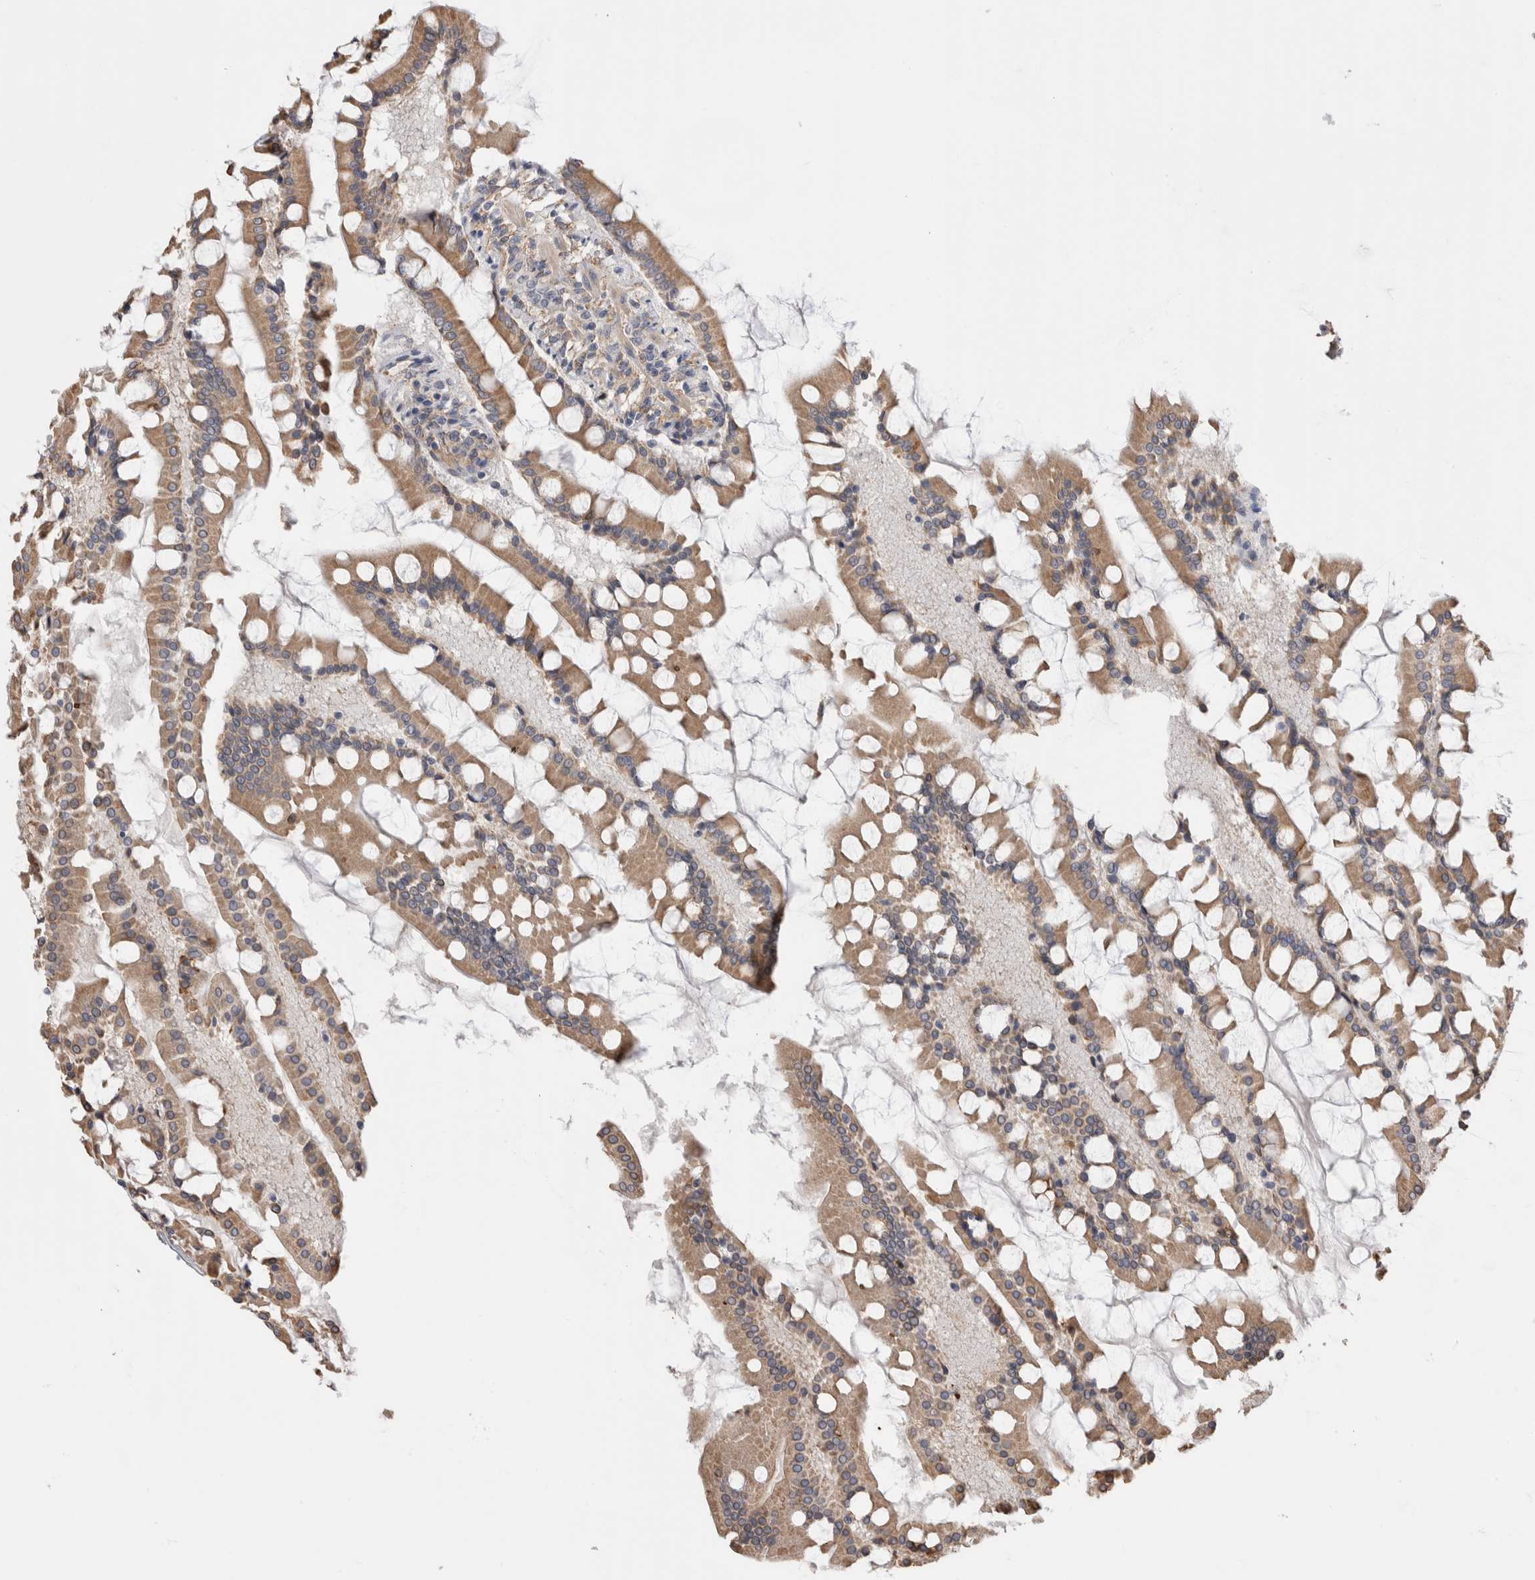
{"staining": {"intensity": "moderate", "quantity": ">75%", "location": "cytoplasmic/membranous"}, "tissue": "small intestine", "cell_type": "Glandular cells", "image_type": "normal", "snomed": [{"axis": "morphology", "description": "Normal tissue, NOS"}, {"axis": "topography", "description": "Small intestine"}], "caption": "Immunohistochemical staining of benign small intestine shows >75% levels of moderate cytoplasmic/membranous protein staining in about >75% of glandular cells.", "gene": "SMAP2", "patient": {"sex": "male", "age": 41}}